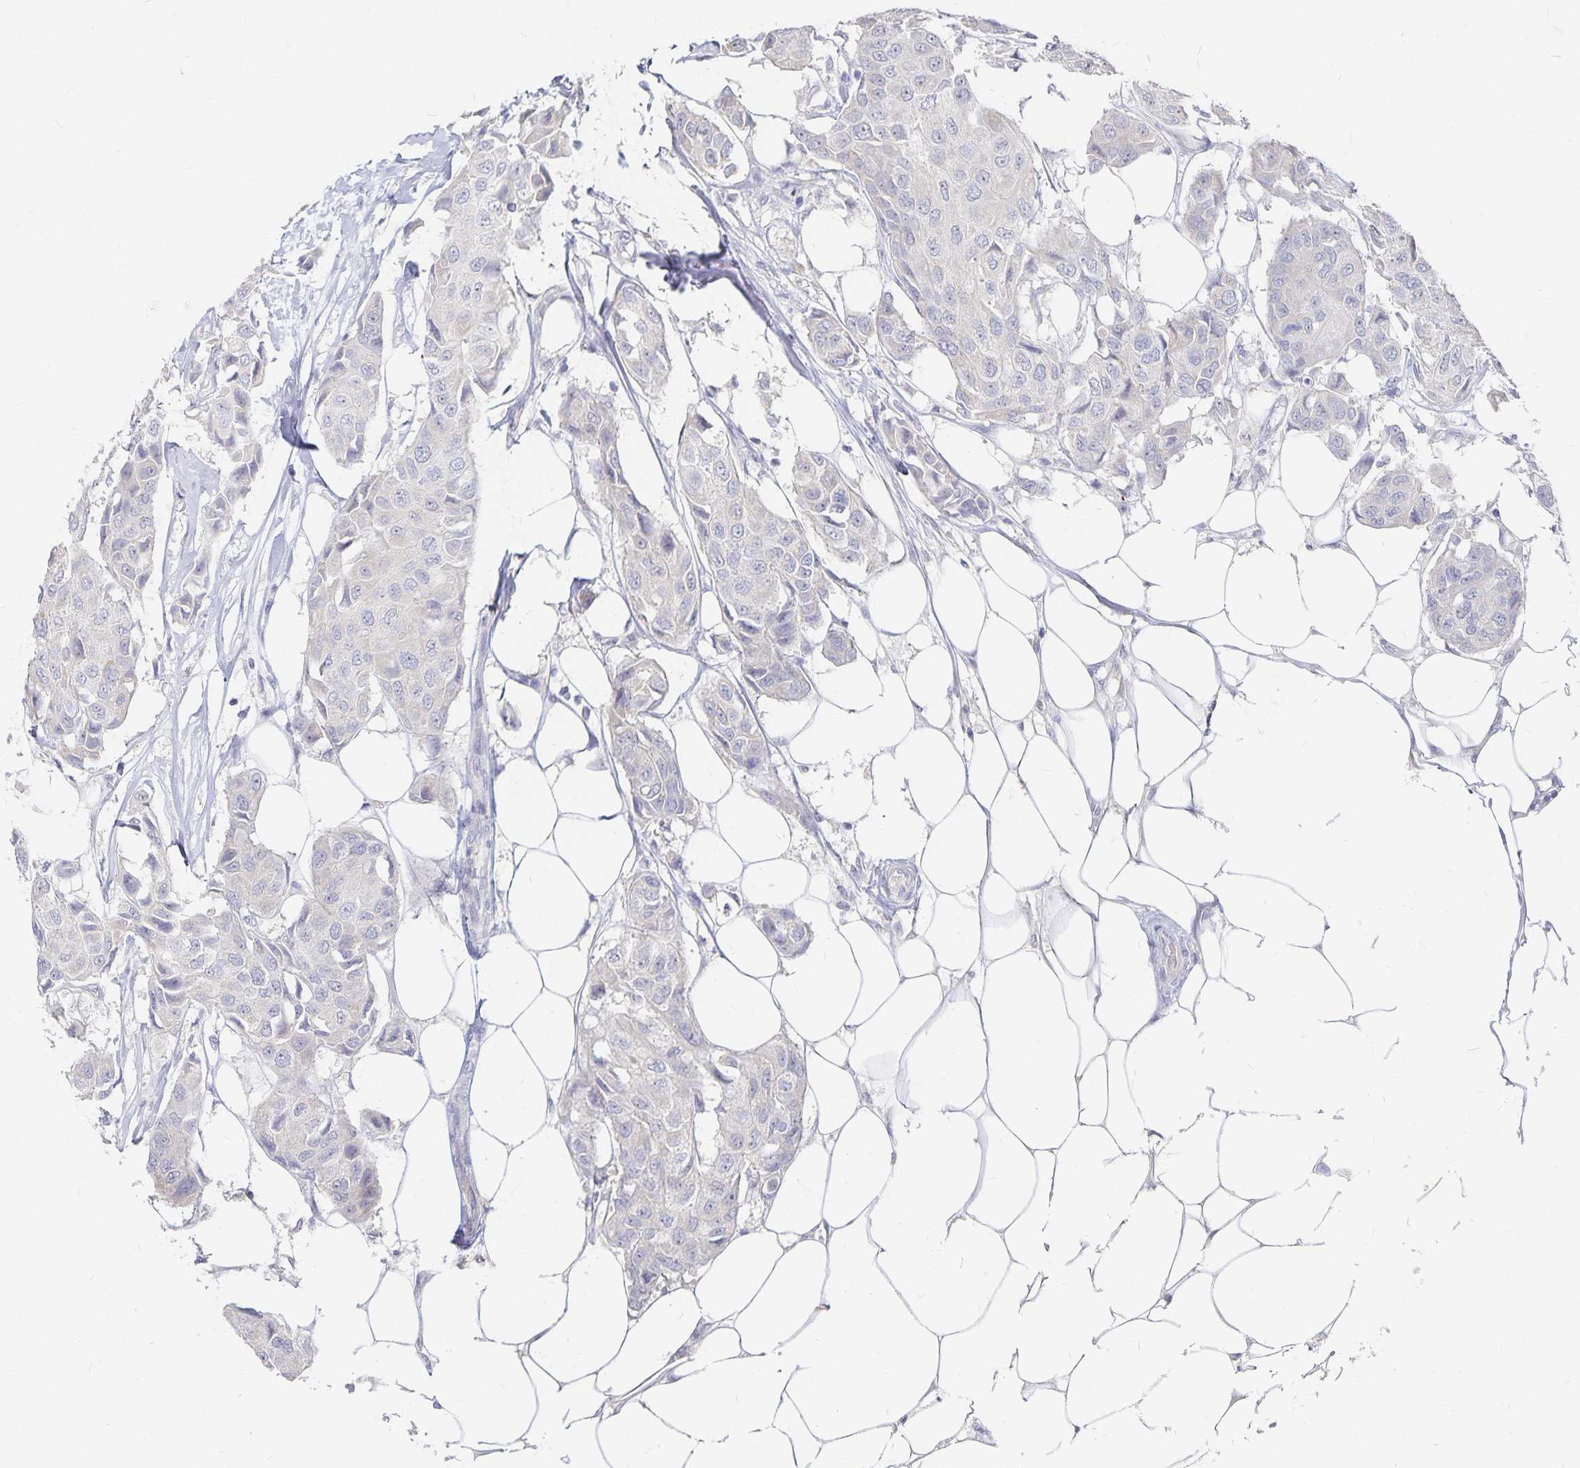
{"staining": {"intensity": "negative", "quantity": "none", "location": "none"}, "tissue": "breast cancer", "cell_type": "Tumor cells", "image_type": "cancer", "snomed": [{"axis": "morphology", "description": "Duct carcinoma"}, {"axis": "topography", "description": "Breast"}, {"axis": "topography", "description": "Lymph node"}], "caption": "An image of human breast cancer (intraductal carcinoma) is negative for staining in tumor cells. Brightfield microscopy of IHC stained with DAB (brown) and hematoxylin (blue), captured at high magnification.", "gene": "DNAH9", "patient": {"sex": "female", "age": 80}}